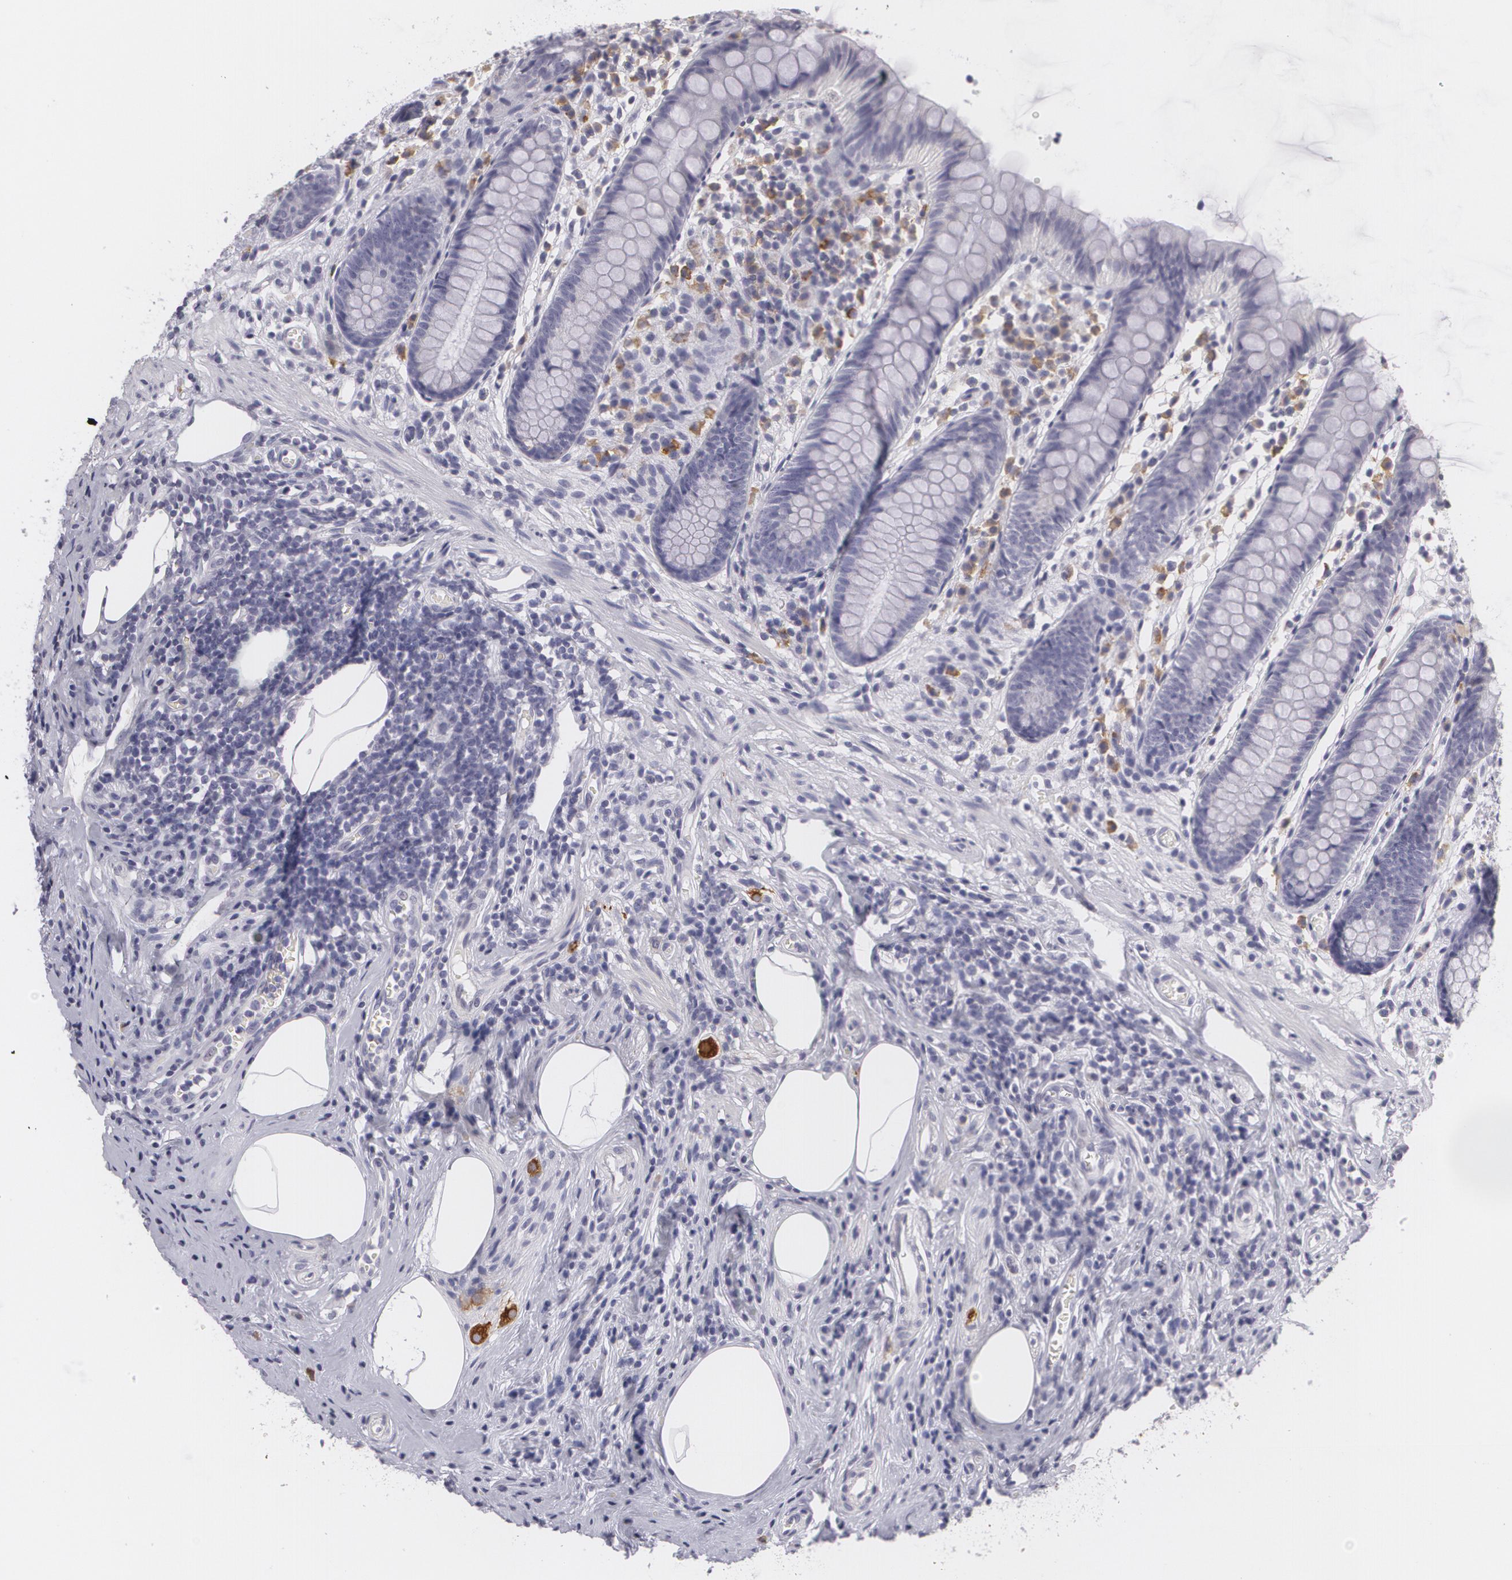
{"staining": {"intensity": "negative", "quantity": "none", "location": "none"}, "tissue": "appendix", "cell_type": "Glandular cells", "image_type": "normal", "snomed": [{"axis": "morphology", "description": "Normal tissue, NOS"}, {"axis": "topography", "description": "Appendix"}], "caption": "Immunohistochemical staining of normal appendix reveals no significant staining in glandular cells.", "gene": "MAP2", "patient": {"sex": "male", "age": 38}}